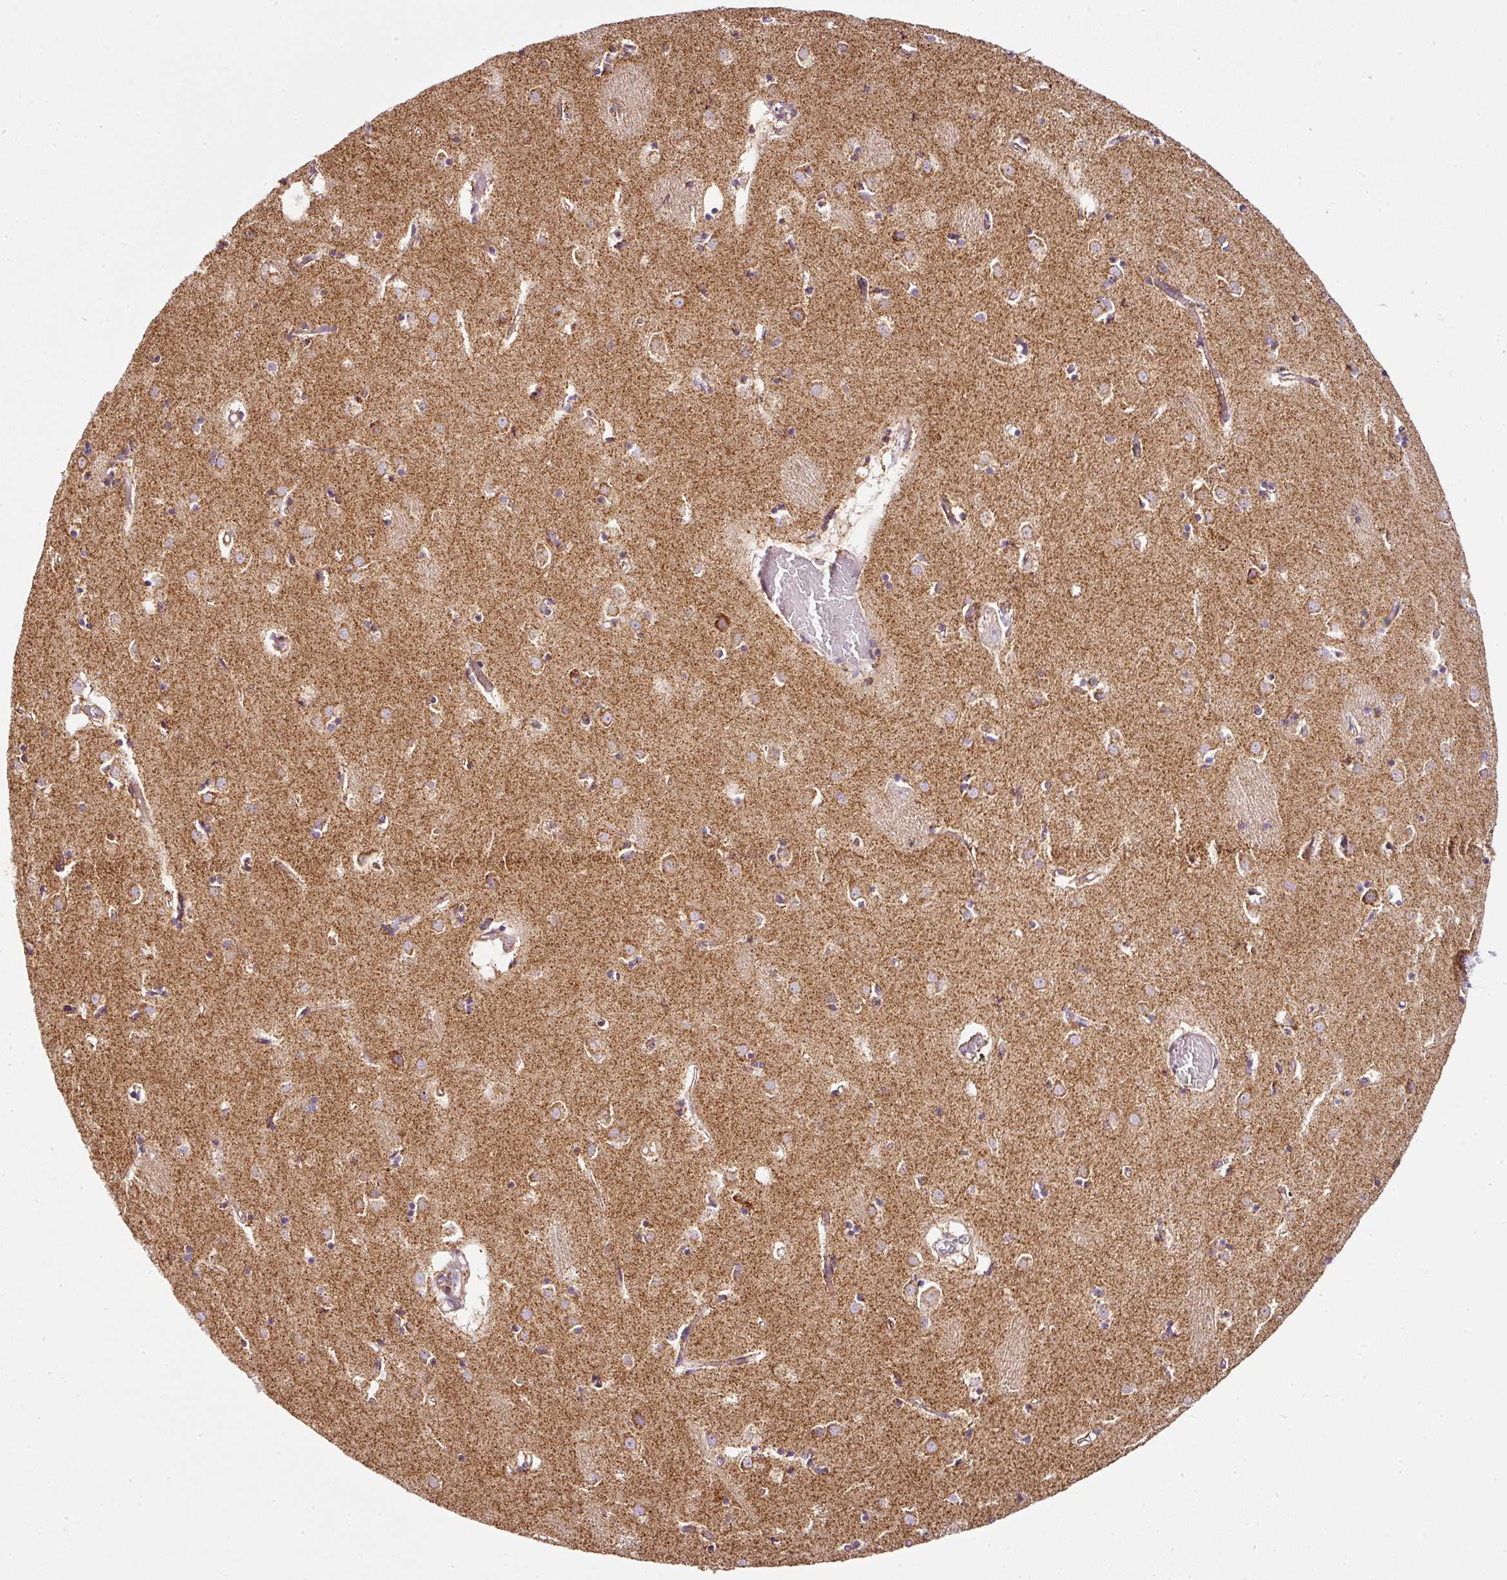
{"staining": {"intensity": "moderate", "quantity": "<25%", "location": "cytoplasmic/membranous"}, "tissue": "caudate", "cell_type": "Glial cells", "image_type": "normal", "snomed": [{"axis": "morphology", "description": "Normal tissue, NOS"}, {"axis": "topography", "description": "Lateral ventricle wall"}], "caption": "Unremarkable caudate was stained to show a protein in brown. There is low levels of moderate cytoplasmic/membranous expression in about <25% of glial cells.", "gene": "SDHA", "patient": {"sex": "male", "age": 70}}